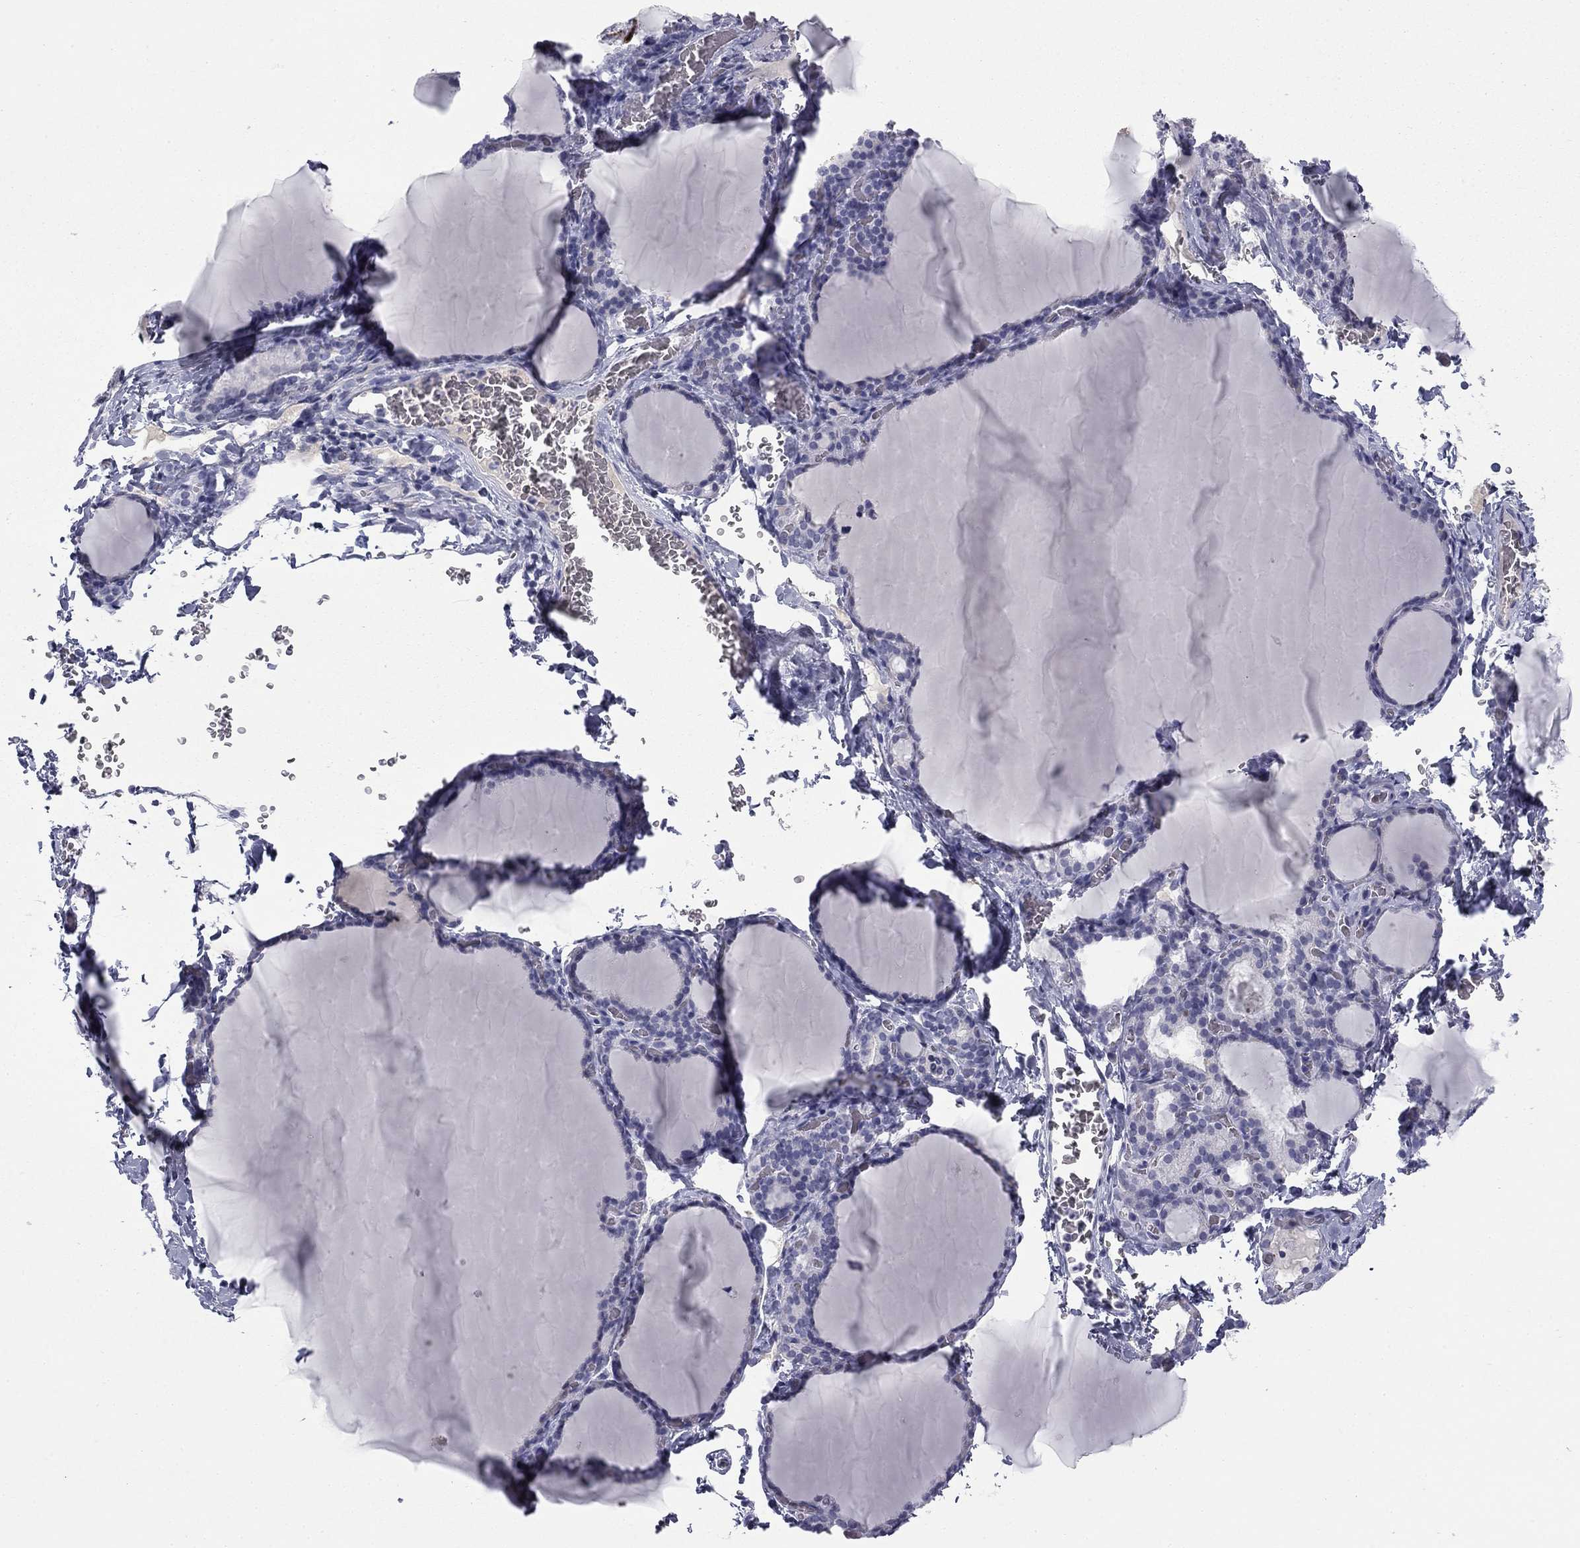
{"staining": {"intensity": "negative", "quantity": "none", "location": "none"}, "tissue": "thyroid gland", "cell_type": "Glandular cells", "image_type": "normal", "snomed": [{"axis": "morphology", "description": "Normal tissue, NOS"}, {"axis": "morphology", "description": "Hyperplasia, NOS"}, {"axis": "topography", "description": "Thyroid gland"}], "caption": "Thyroid gland was stained to show a protein in brown. There is no significant expression in glandular cells. The staining is performed using DAB (3,3'-diaminobenzidine) brown chromogen with nuclei counter-stained in using hematoxylin.", "gene": "TFAP2B", "patient": {"sex": "female", "age": 27}}